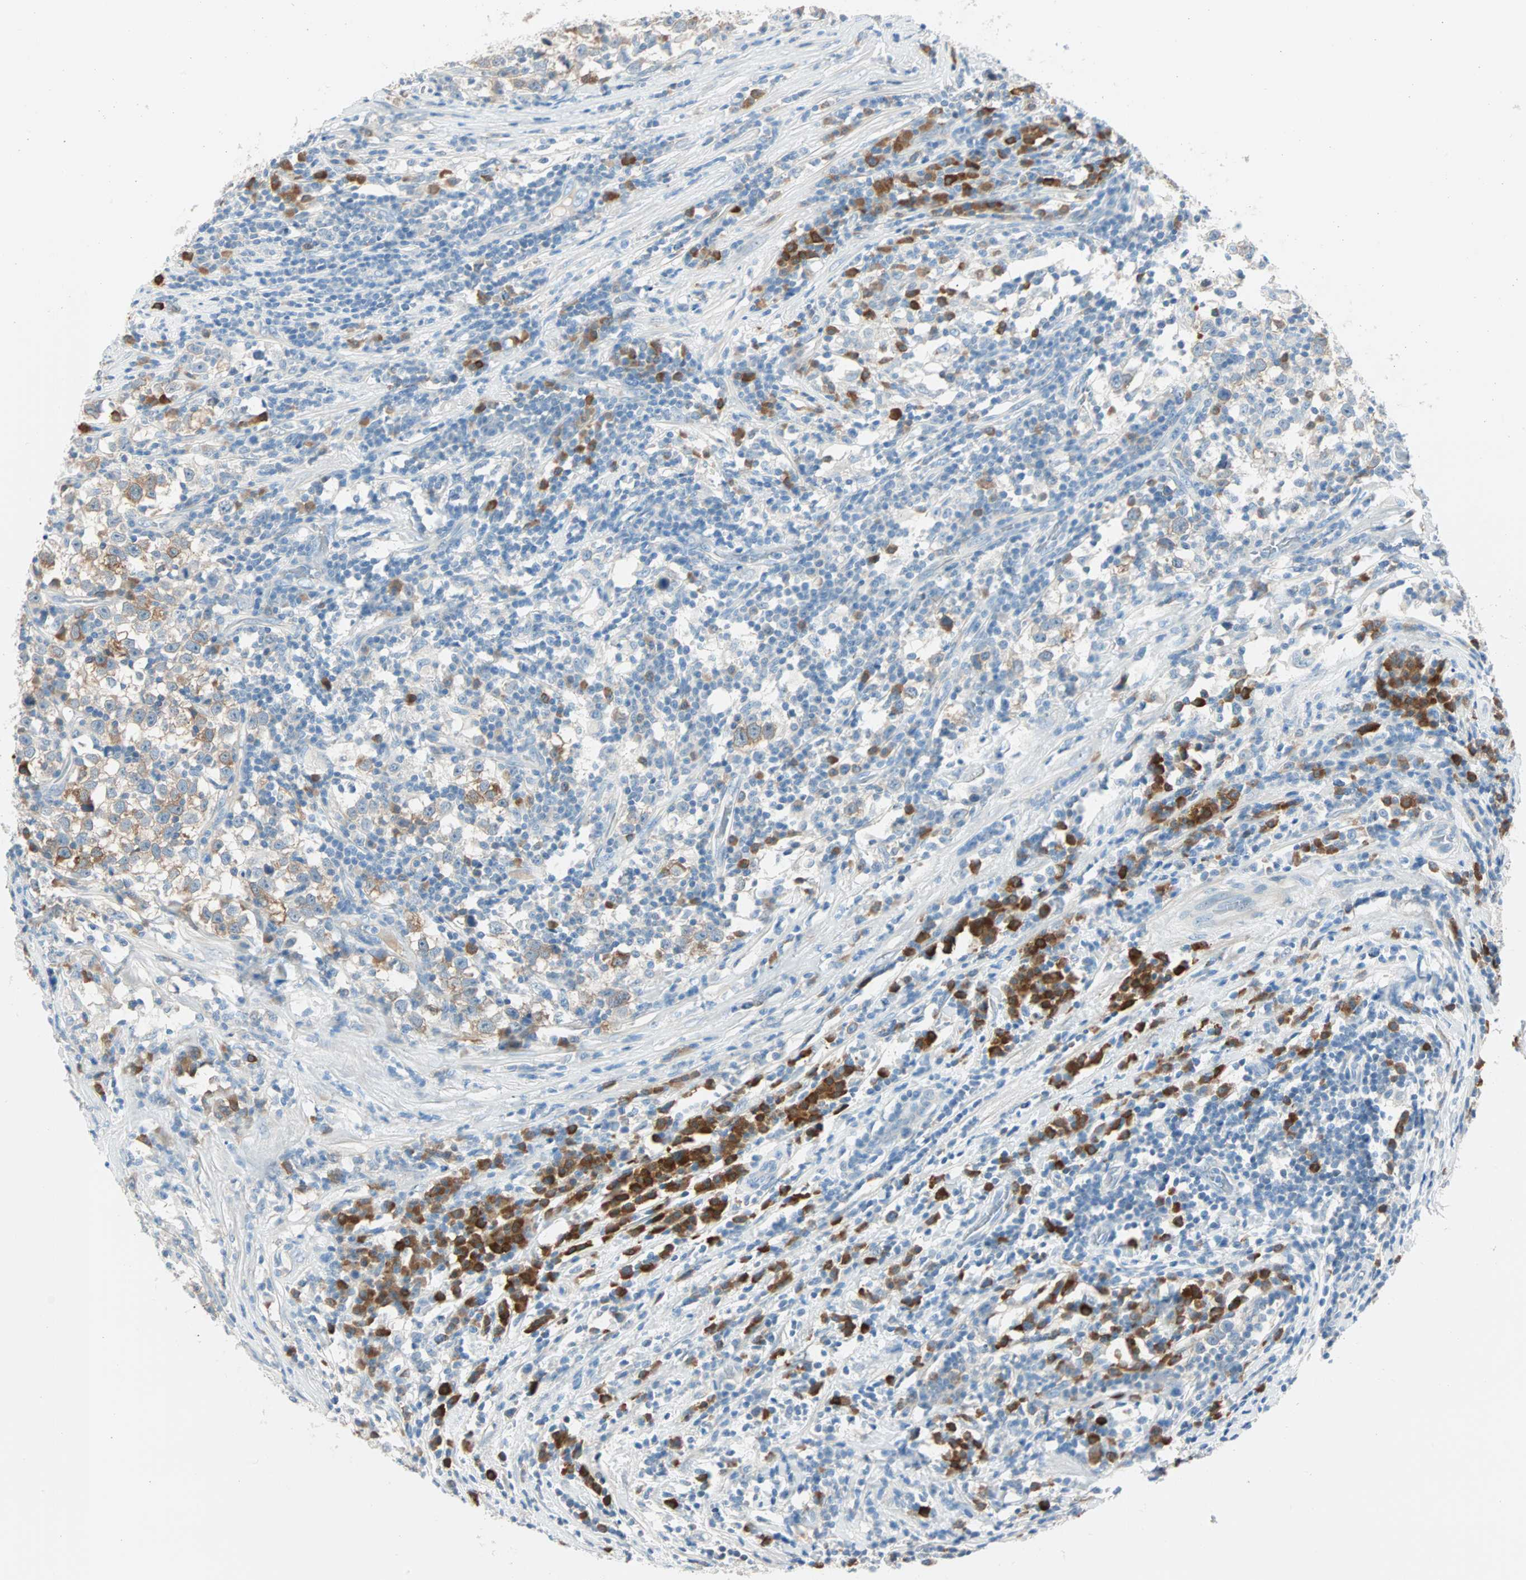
{"staining": {"intensity": "moderate", "quantity": ">75%", "location": "cytoplasmic/membranous"}, "tissue": "testis cancer", "cell_type": "Tumor cells", "image_type": "cancer", "snomed": [{"axis": "morphology", "description": "Seminoma, NOS"}, {"axis": "topography", "description": "Testis"}], "caption": "Immunohistochemistry (IHC) image of human testis seminoma stained for a protein (brown), which demonstrates medium levels of moderate cytoplasmic/membranous staining in approximately >75% of tumor cells.", "gene": "ATF6", "patient": {"sex": "male", "age": 43}}